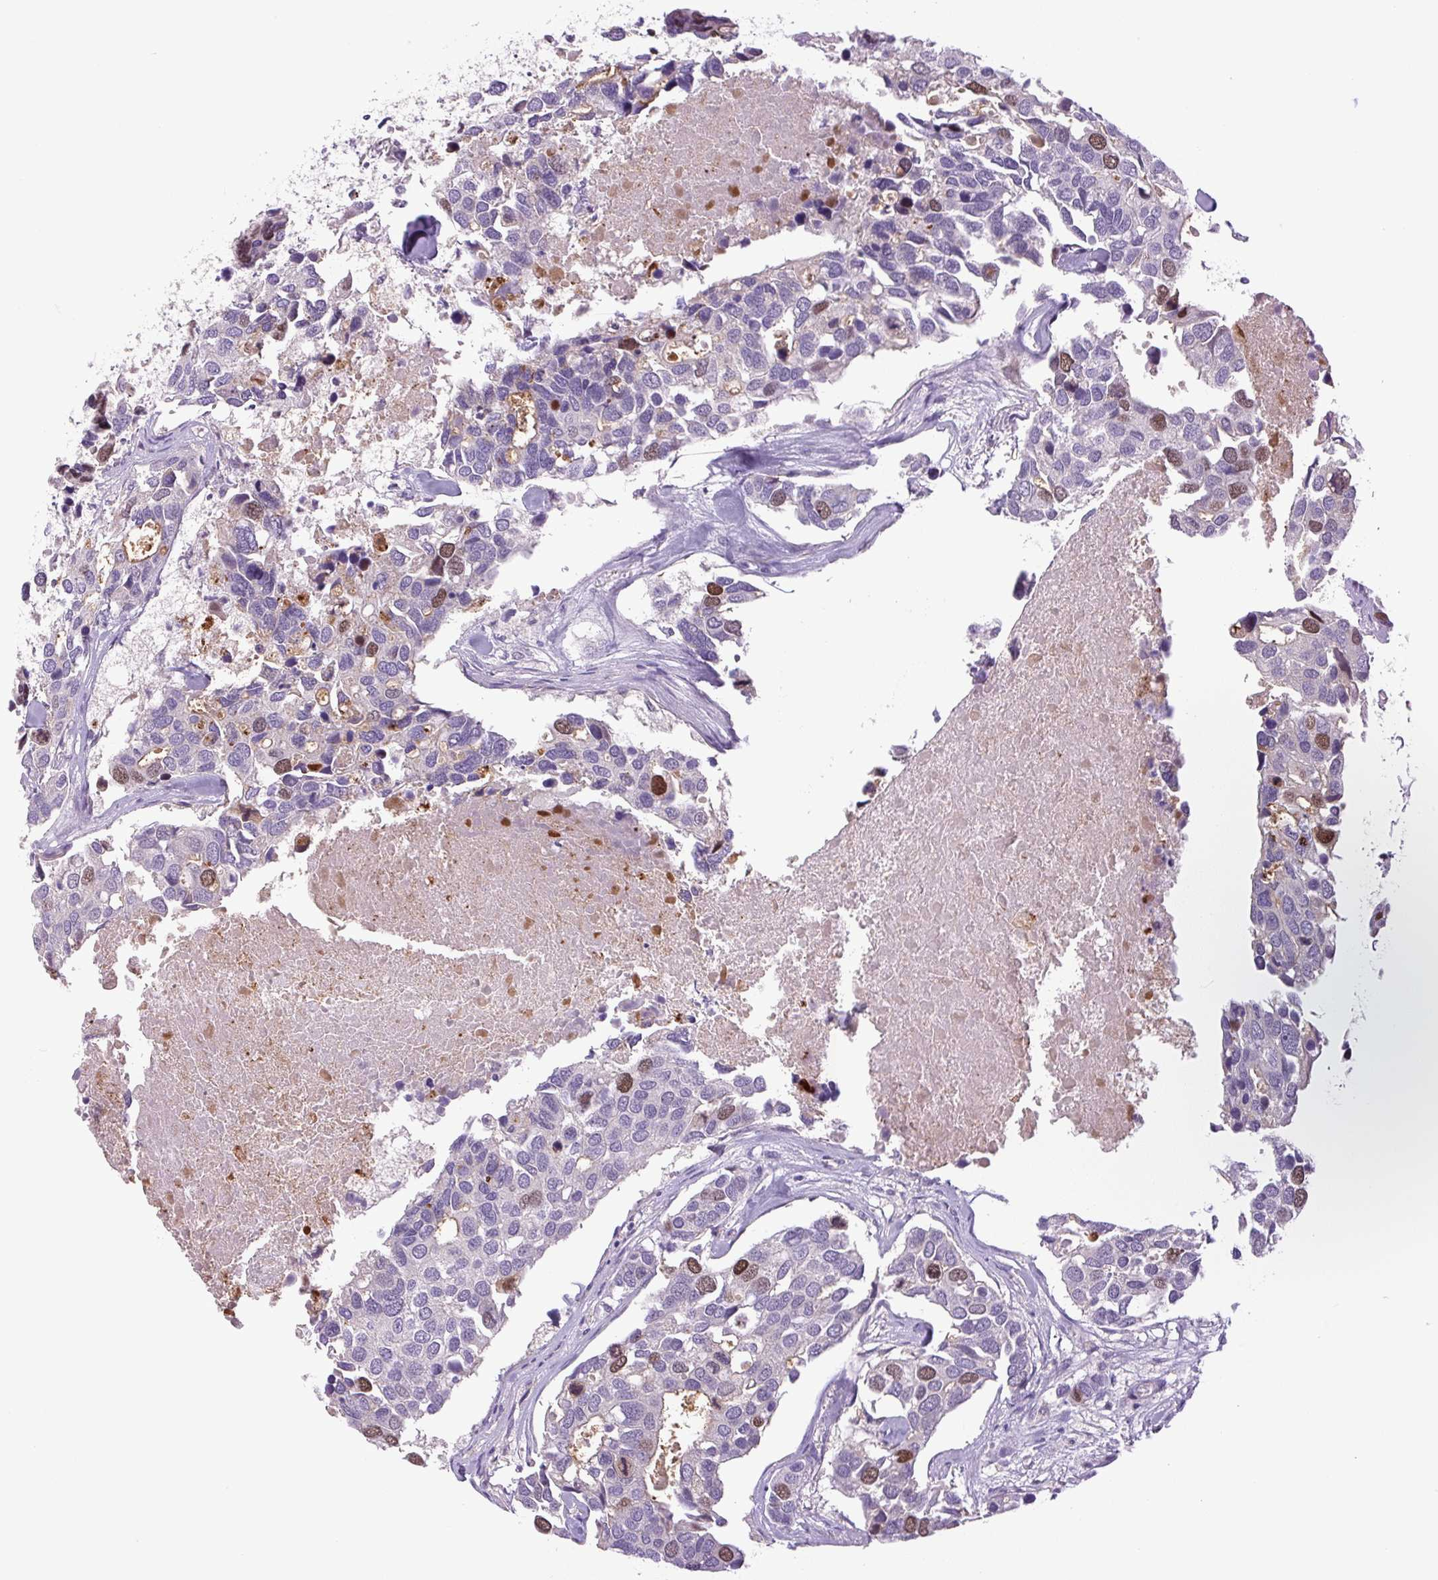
{"staining": {"intensity": "moderate", "quantity": "25%-75%", "location": "nuclear"}, "tissue": "breast cancer", "cell_type": "Tumor cells", "image_type": "cancer", "snomed": [{"axis": "morphology", "description": "Duct carcinoma"}, {"axis": "topography", "description": "Breast"}], "caption": "Approximately 25%-75% of tumor cells in breast cancer reveal moderate nuclear protein positivity as visualized by brown immunohistochemical staining.", "gene": "KIFC1", "patient": {"sex": "female", "age": 83}}